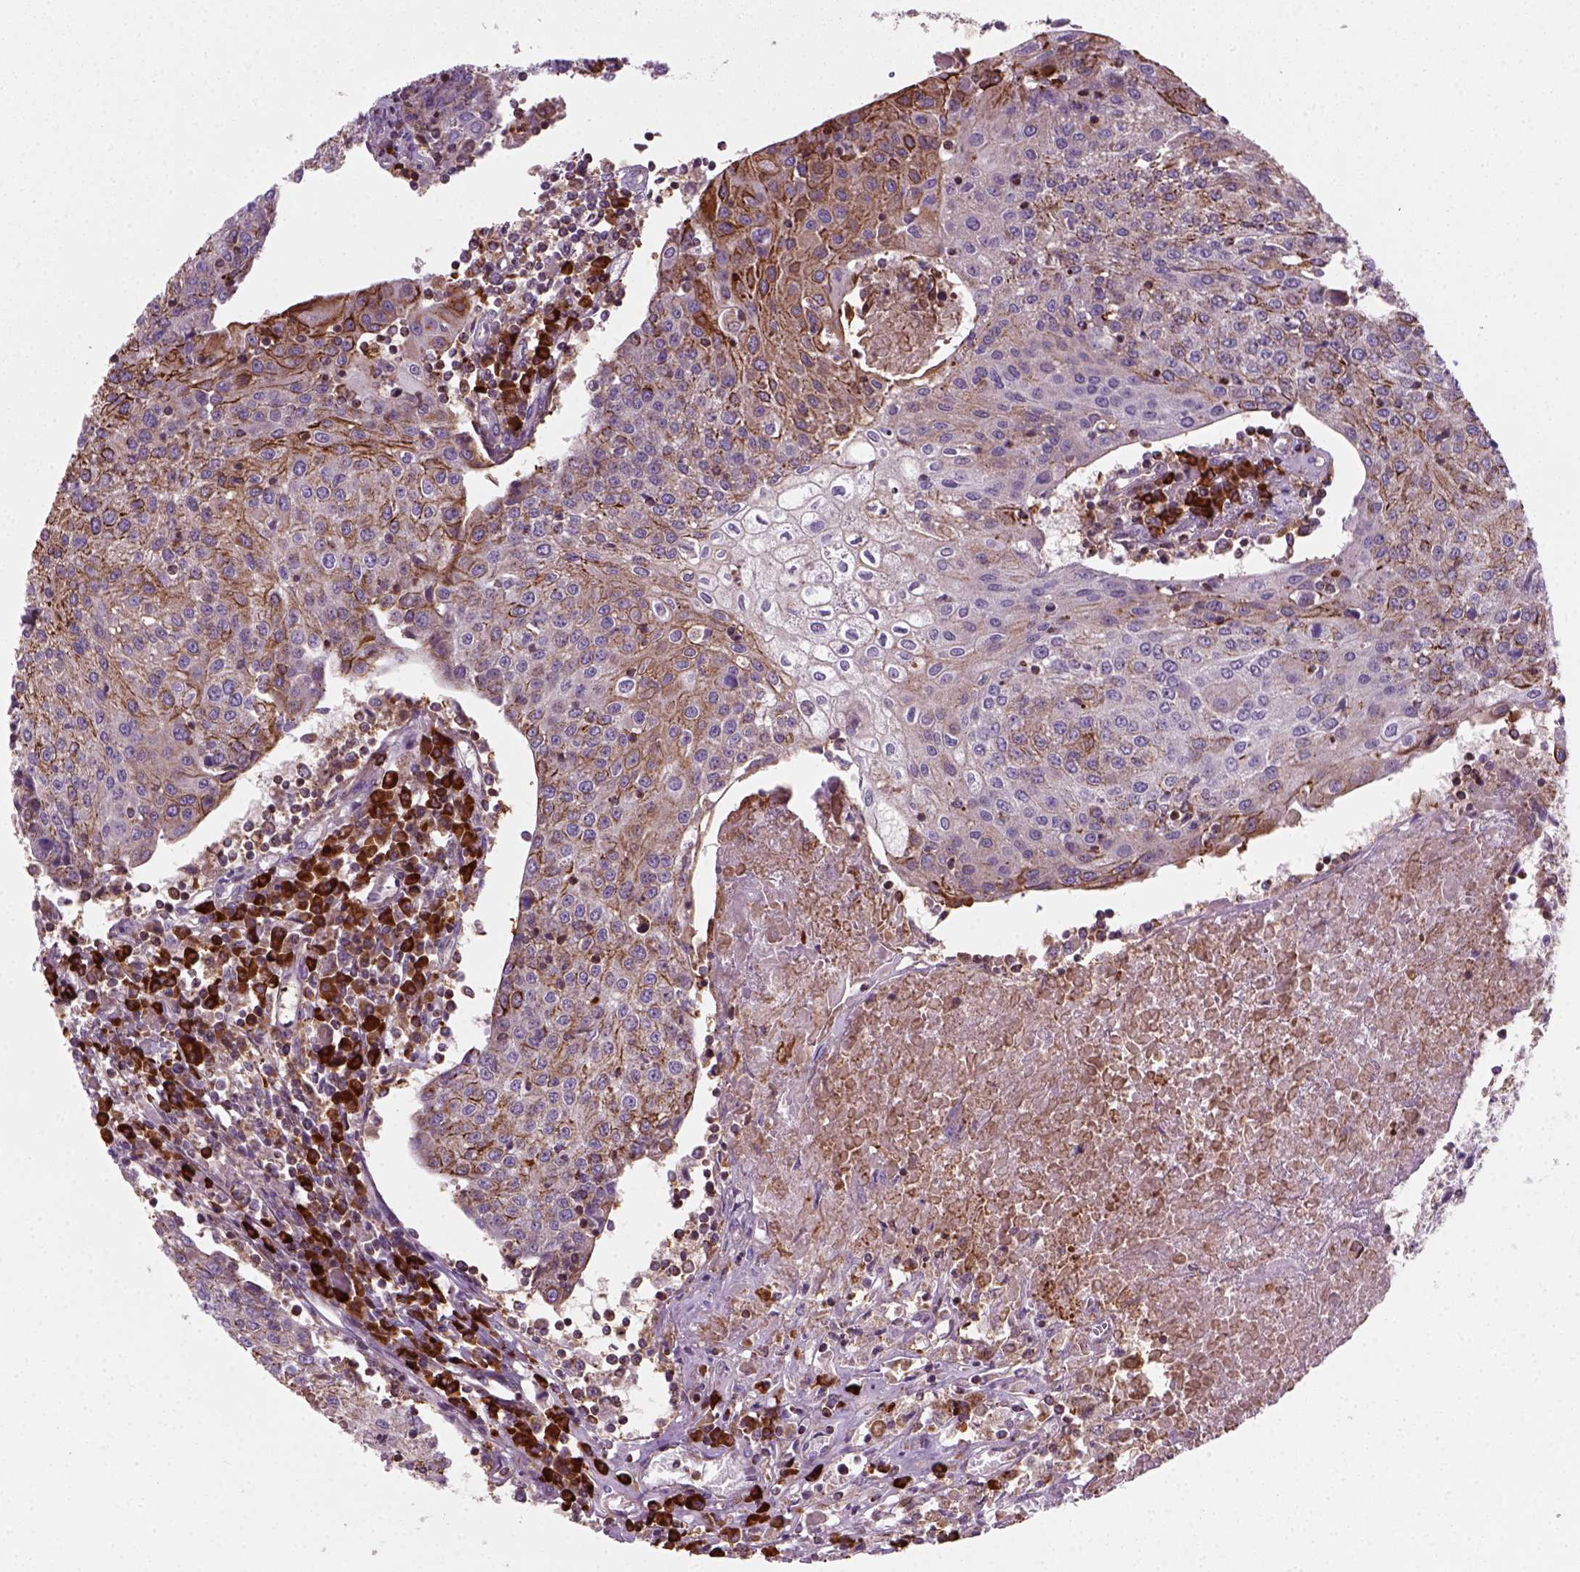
{"staining": {"intensity": "moderate", "quantity": "<25%", "location": "cytoplasmic/membranous"}, "tissue": "urothelial cancer", "cell_type": "Tumor cells", "image_type": "cancer", "snomed": [{"axis": "morphology", "description": "Urothelial carcinoma, High grade"}, {"axis": "topography", "description": "Urinary bladder"}], "caption": "The photomicrograph reveals a brown stain indicating the presence of a protein in the cytoplasmic/membranous of tumor cells in high-grade urothelial carcinoma.", "gene": "NUDT16L1", "patient": {"sex": "female", "age": 85}}